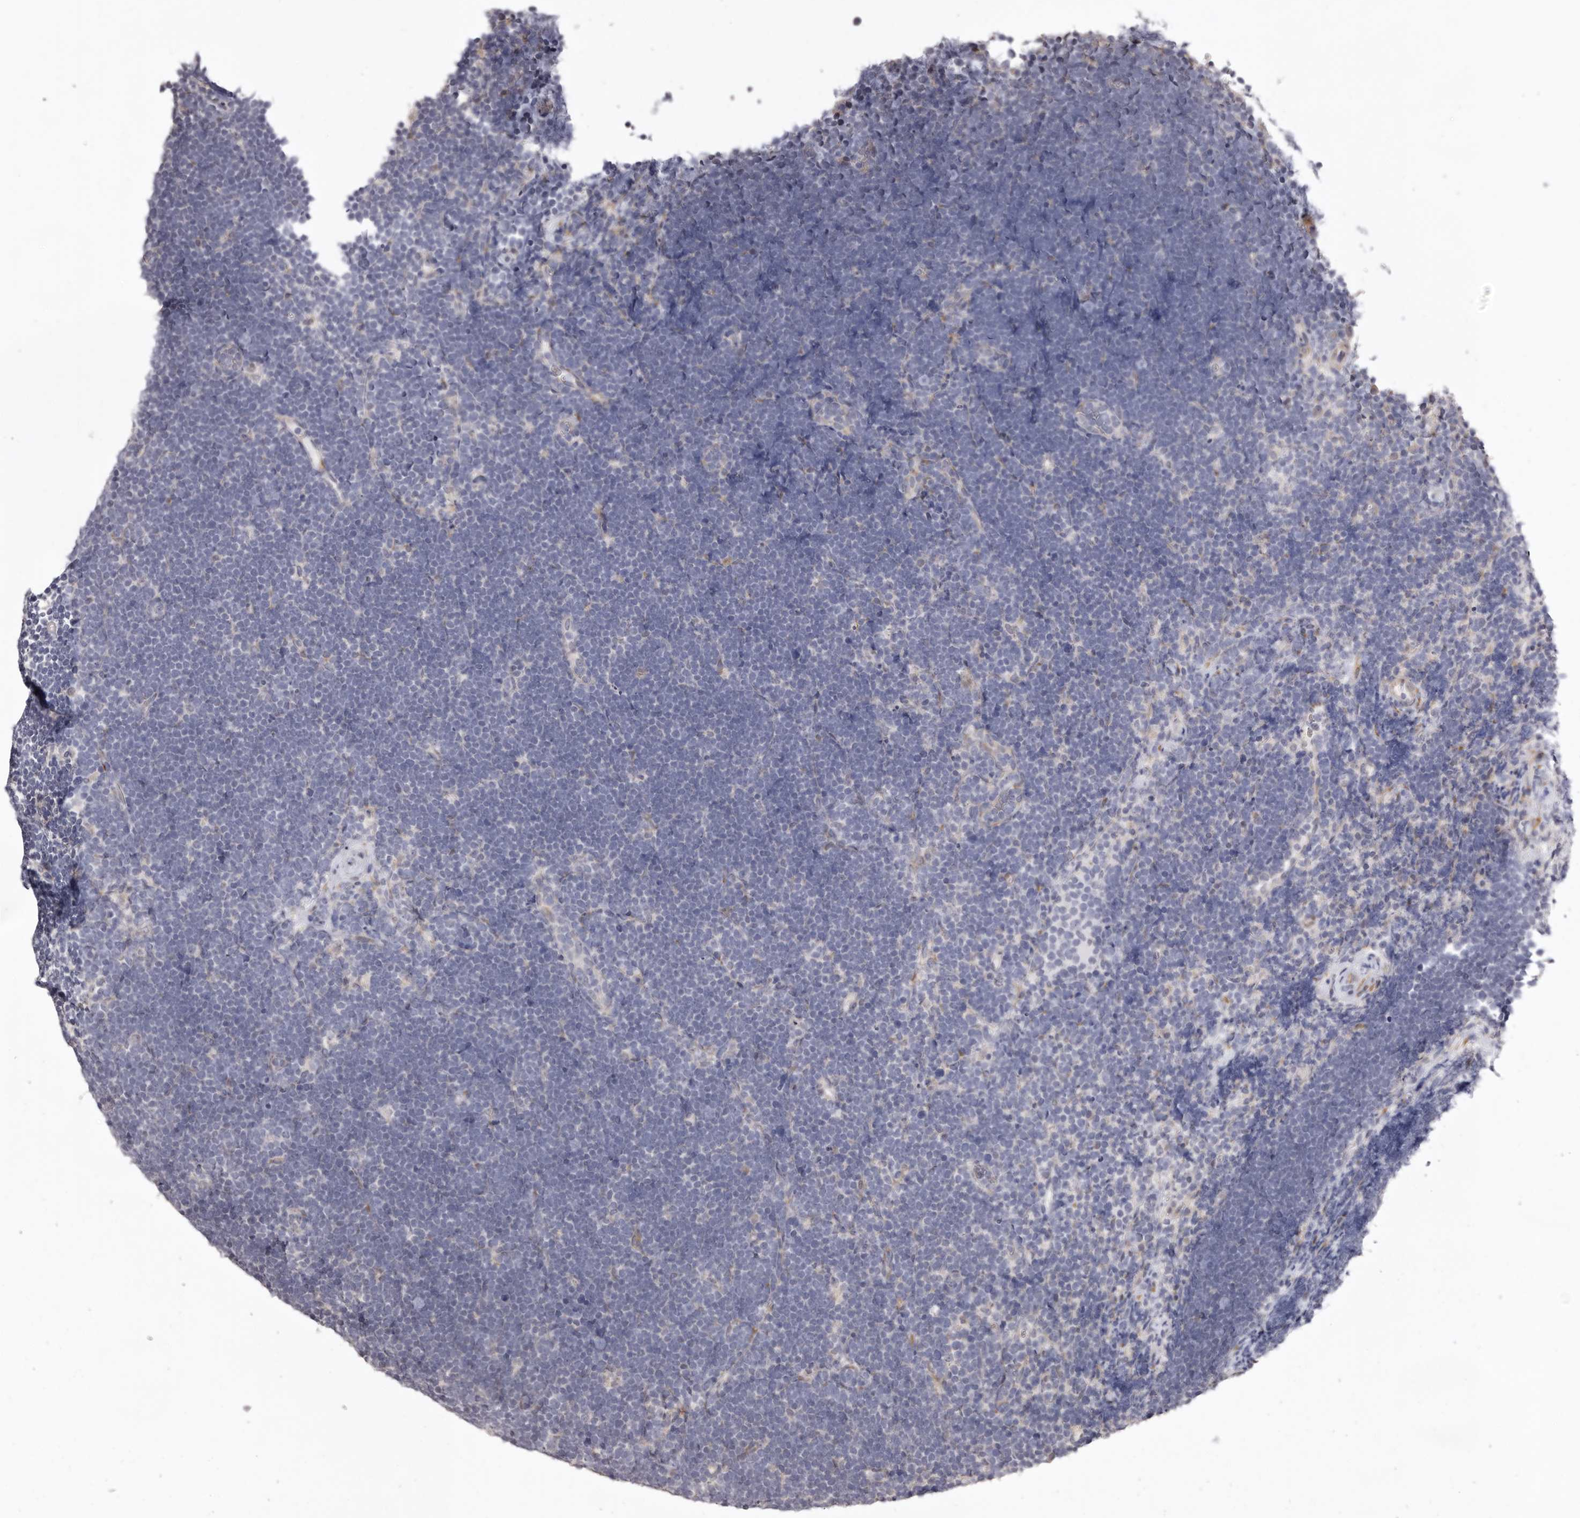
{"staining": {"intensity": "negative", "quantity": "none", "location": "none"}, "tissue": "lymphoma", "cell_type": "Tumor cells", "image_type": "cancer", "snomed": [{"axis": "morphology", "description": "Malignant lymphoma, non-Hodgkin's type, High grade"}, {"axis": "topography", "description": "Lymph node"}], "caption": "This histopathology image is of lymphoma stained with immunohistochemistry (IHC) to label a protein in brown with the nuclei are counter-stained blue. There is no positivity in tumor cells.", "gene": "PIGX", "patient": {"sex": "male", "age": 13}}